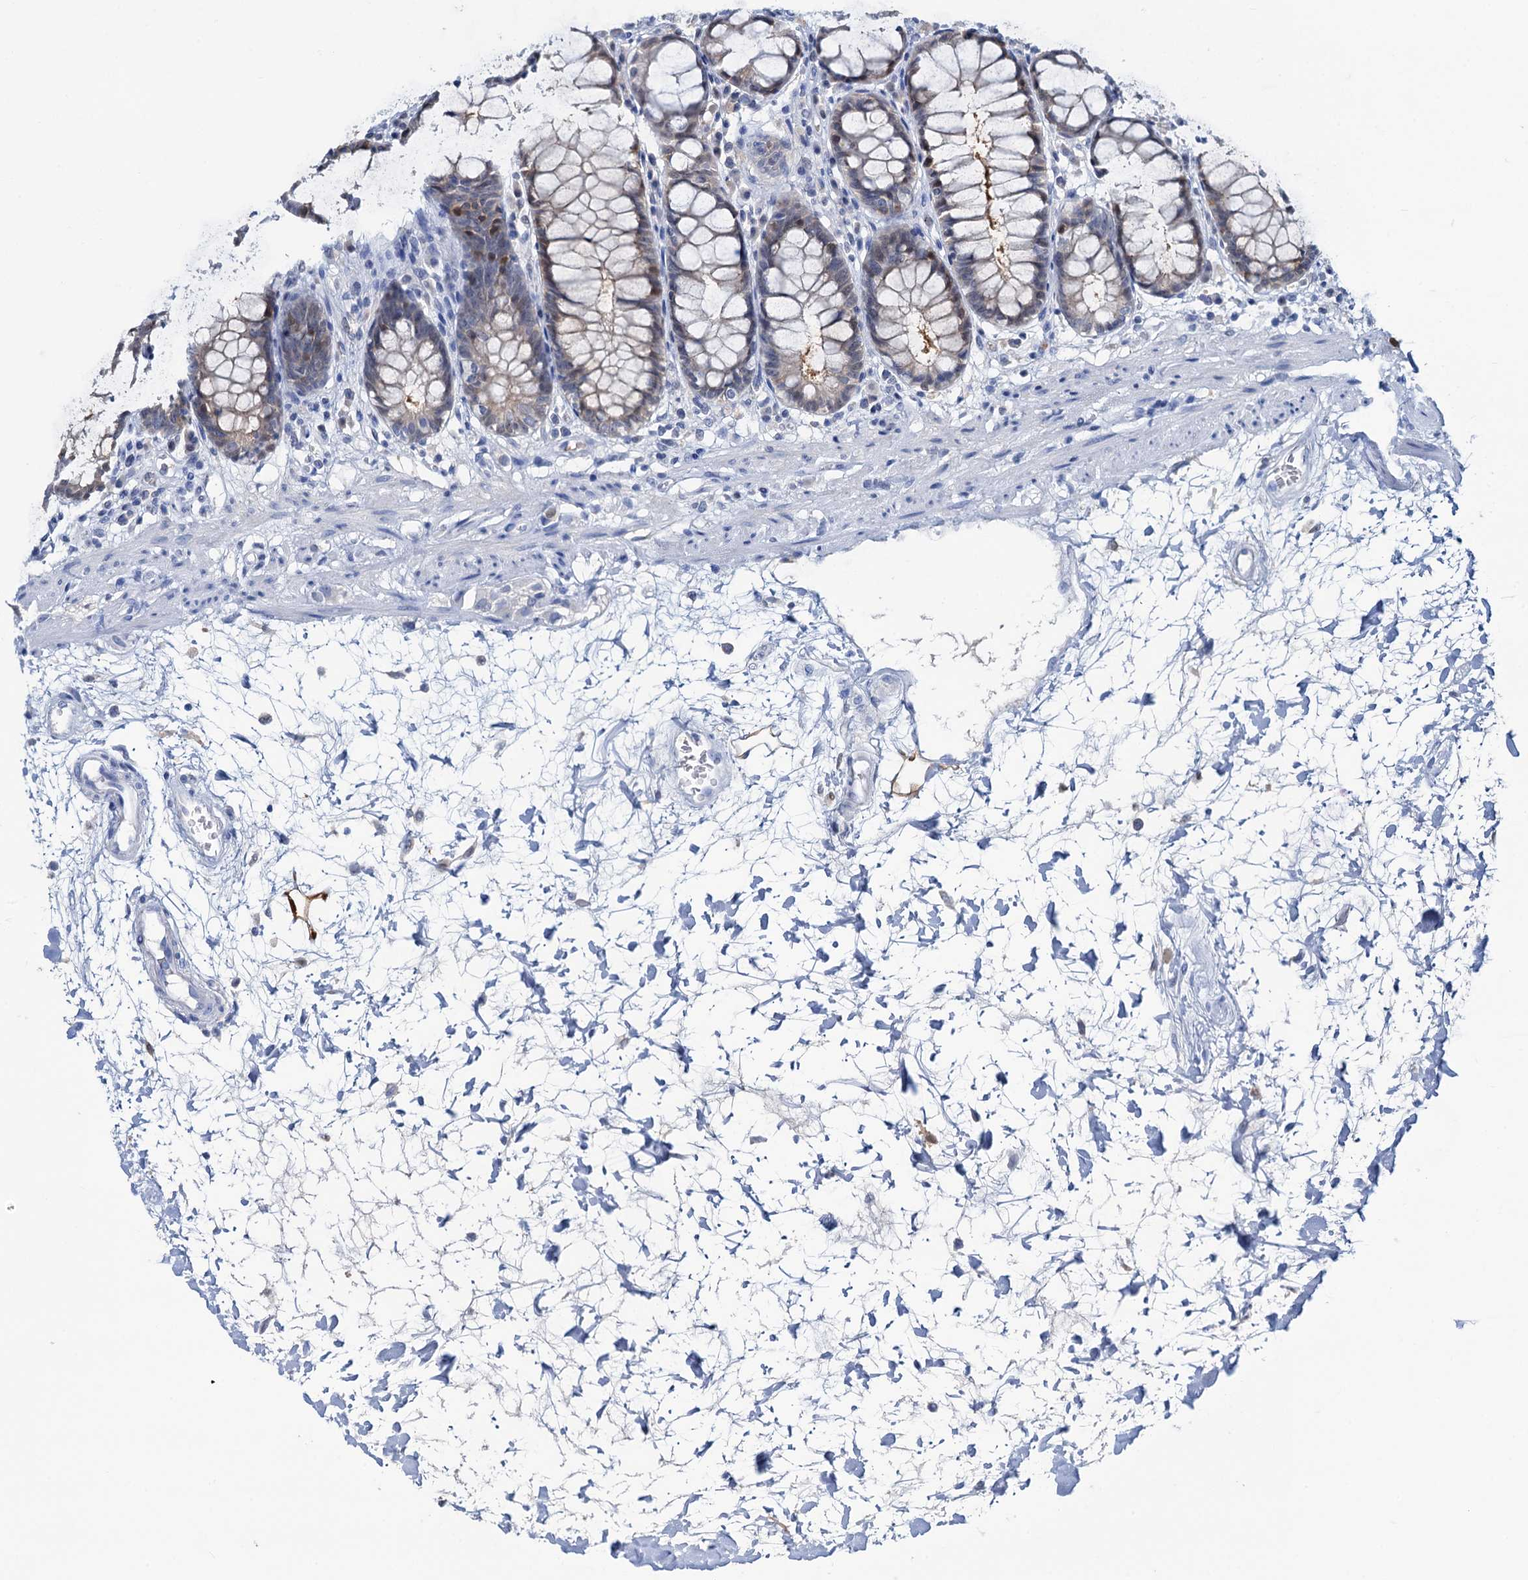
{"staining": {"intensity": "weak", "quantity": "25%-75%", "location": "cytoplasmic/membranous"}, "tissue": "rectum", "cell_type": "Glandular cells", "image_type": "normal", "snomed": [{"axis": "morphology", "description": "Normal tissue, NOS"}, {"axis": "topography", "description": "Rectum"}], "caption": "Human rectum stained with a brown dye reveals weak cytoplasmic/membranous positive expression in approximately 25%-75% of glandular cells.", "gene": "FAH", "patient": {"sex": "male", "age": 64}}